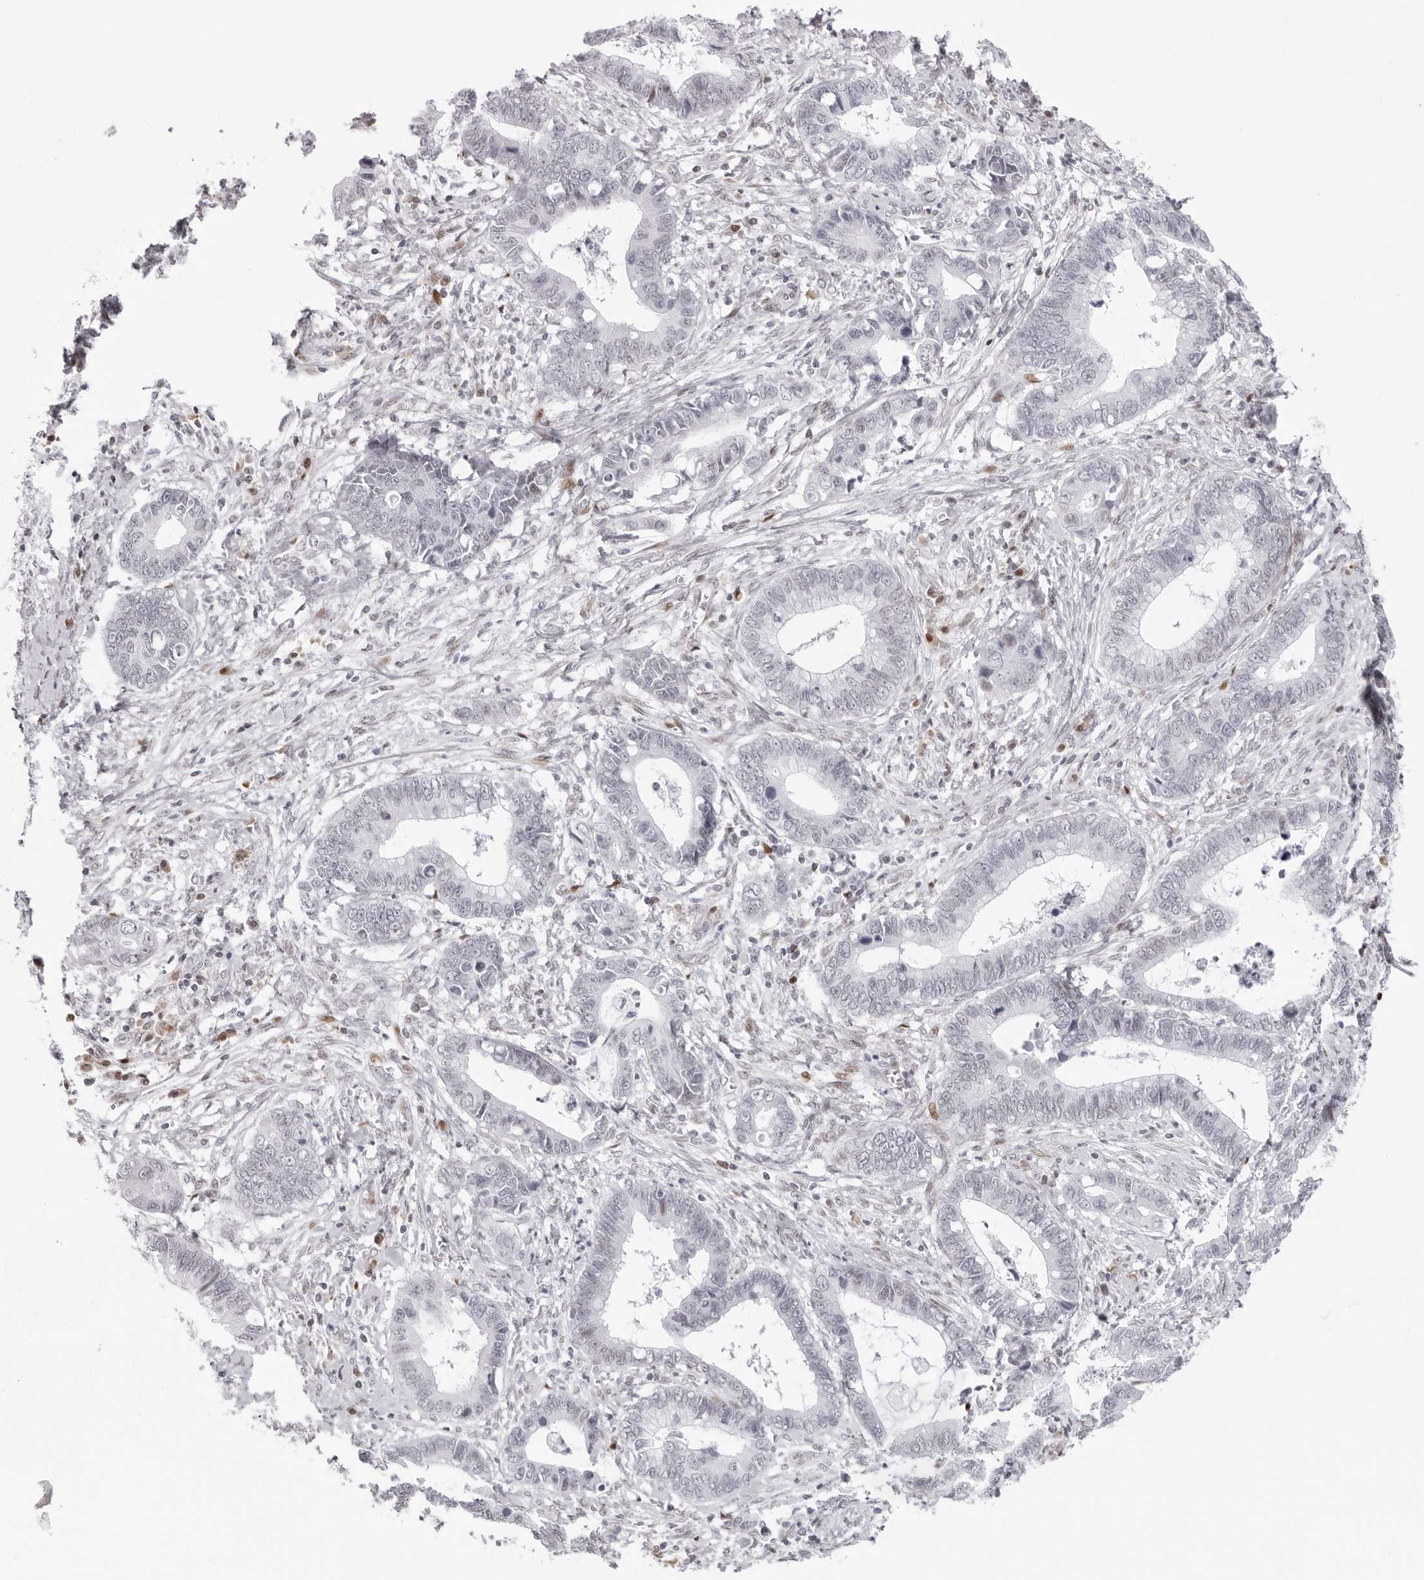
{"staining": {"intensity": "weak", "quantity": "<25%", "location": "nuclear"}, "tissue": "cervical cancer", "cell_type": "Tumor cells", "image_type": "cancer", "snomed": [{"axis": "morphology", "description": "Adenocarcinoma, NOS"}, {"axis": "topography", "description": "Cervix"}], "caption": "Immunohistochemical staining of cervical cancer shows no significant positivity in tumor cells. (DAB (3,3'-diaminobenzidine) immunohistochemistry (IHC) visualized using brightfield microscopy, high magnification).", "gene": "NTPCR", "patient": {"sex": "female", "age": 44}}